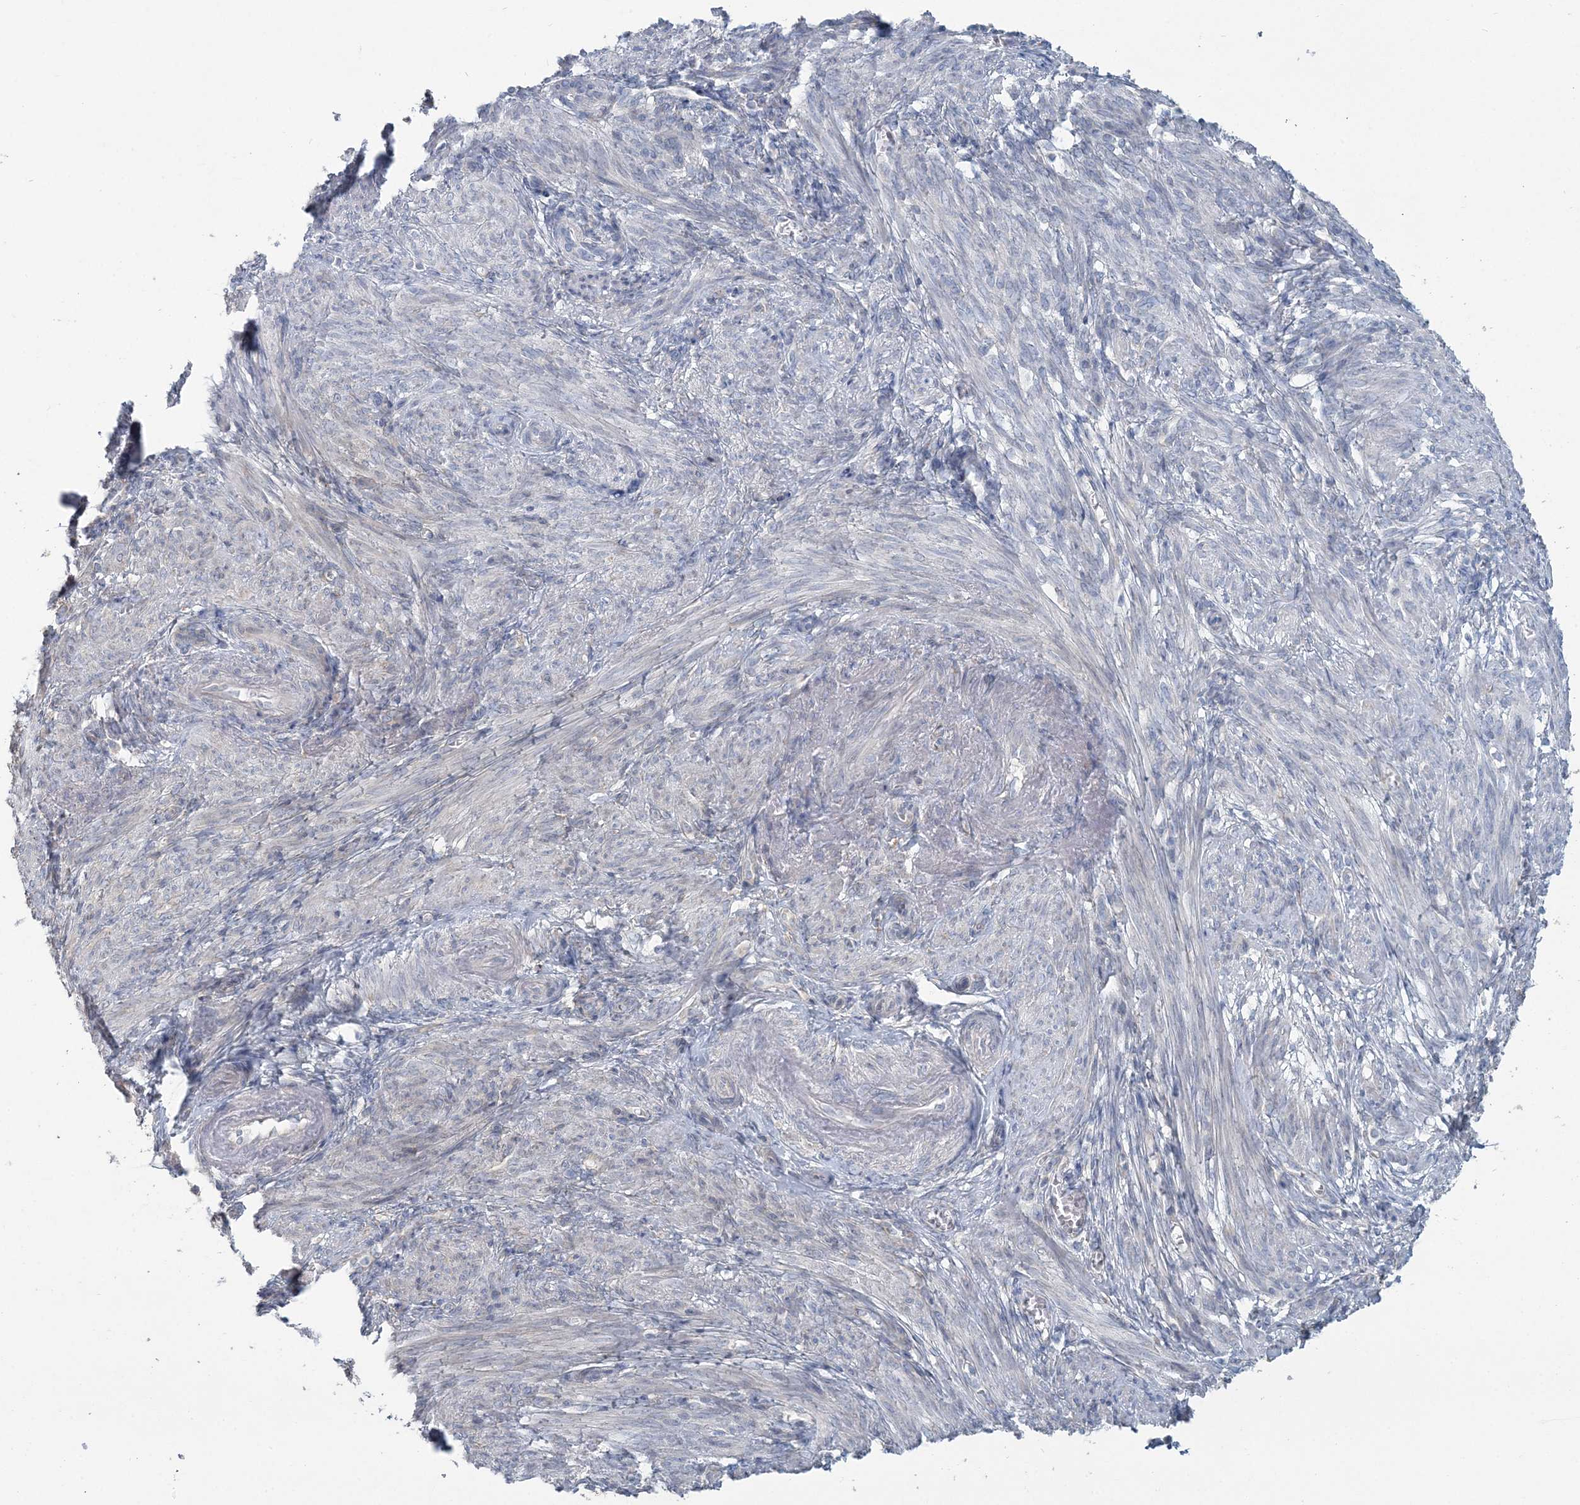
{"staining": {"intensity": "negative", "quantity": "none", "location": "none"}, "tissue": "smooth muscle", "cell_type": "Smooth muscle cells", "image_type": "normal", "snomed": [{"axis": "morphology", "description": "Normal tissue, NOS"}, {"axis": "topography", "description": "Smooth muscle"}], "caption": "High power microscopy photomicrograph of an immunohistochemistry (IHC) photomicrograph of benign smooth muscle, revealing no significant staining in smooth muscle cells. (Stains: DAB immunohistochemistry (IHC) with hematoxylin counter stain, Microscopy: brightfield microscopy at high magnification).", "gene": "CMBL", "patient": {"sex": "female", "age": 39}}